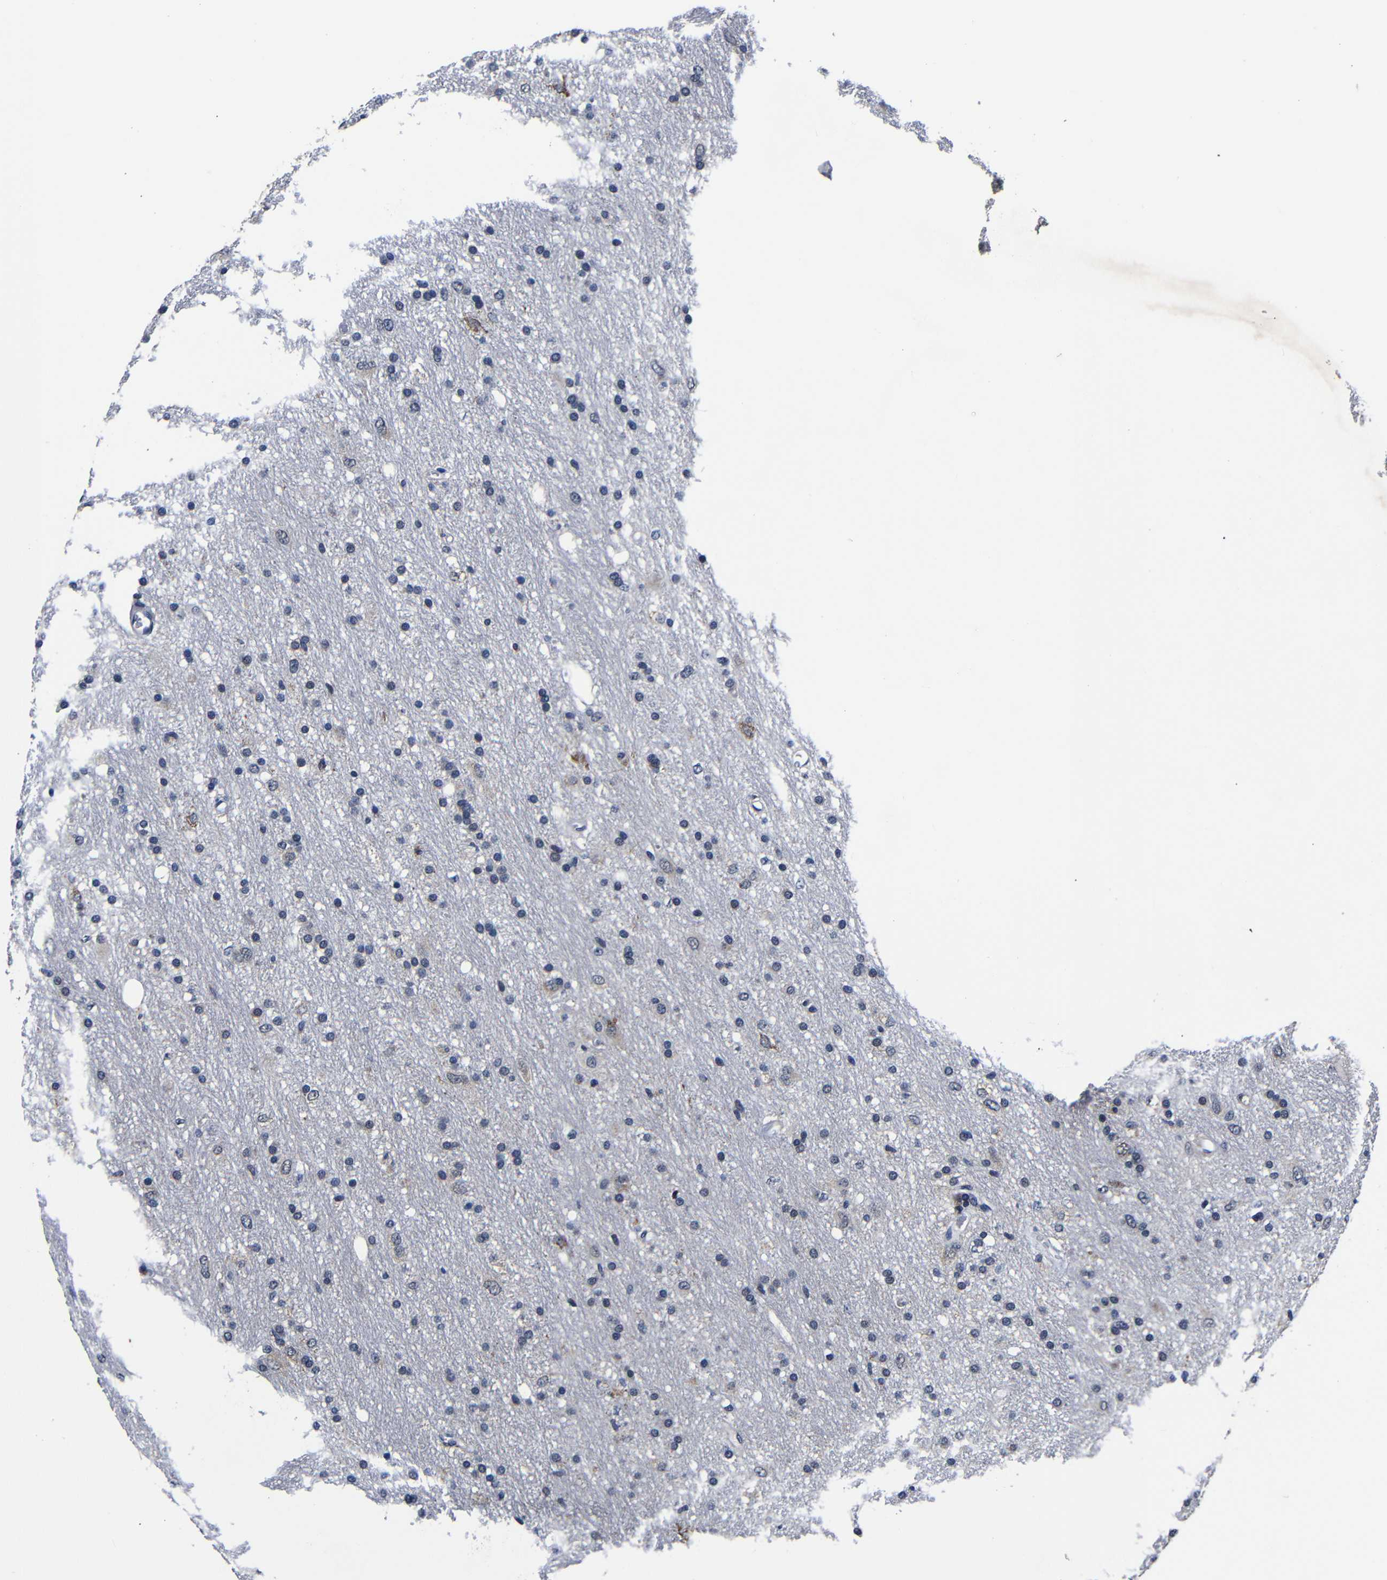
{"staining": {"intensity": "weak", "quantity": "<25%", "location": "cytoplasmic/membranous"}, "tissue": "glioma", "cell_type": "Tumor cells", "image_type": "cancer", "snomed": [{"axis": "morphology", "description": "Glioma, malignant, Low grade"}, {"axis": "topography", "description": "Brain"}], "caption": "Tumor cells are negative for protein expression in human glioma. (Immunohistochemistry (ihc), brightfield microscopy, high magnification).", "gene": "DEPP1", "patient": {"sex": "male", "age": 77}}